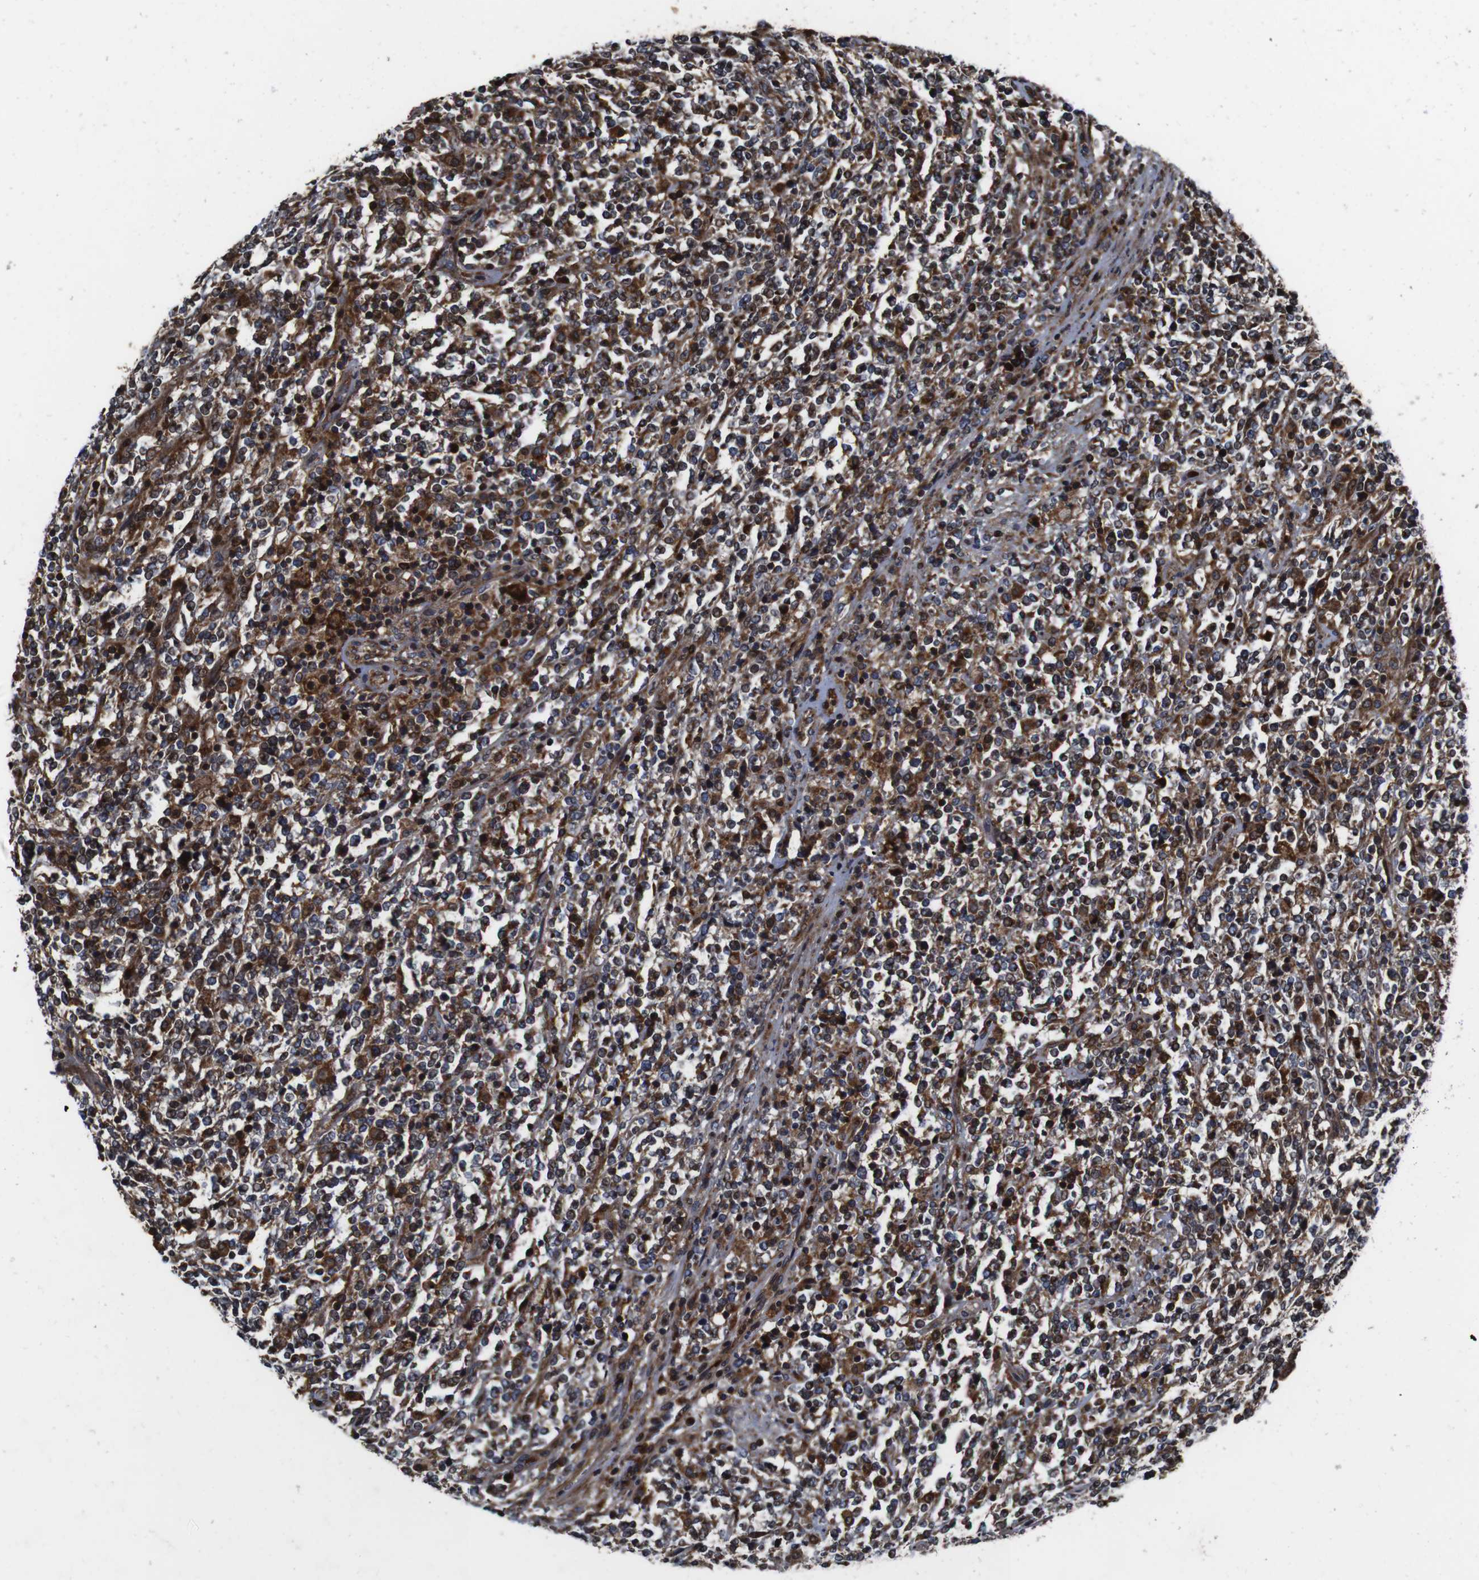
{"staining": {"intensity": "moderate", "quantity": ">75%", "location": "cytoplasmic/membranous"}, "tissue": "lymphoma", "cell_type": "Tumor cells", "image_type": "cancer", "snomed": [{"axis": "morphology", "description": "Malignant lymphoma, non-Hodgkin's type, High grade"}, {"axis": "topography", "description": "Soft tissue"}], "caption": "IHC (DAB) staining of human lymphoma demonstrates moderate cytoplasmic/membranous protein staining in about >75% of tumor cells.", "gene": "SMYD3", "patient": {"sex": "male", "age": 18}}